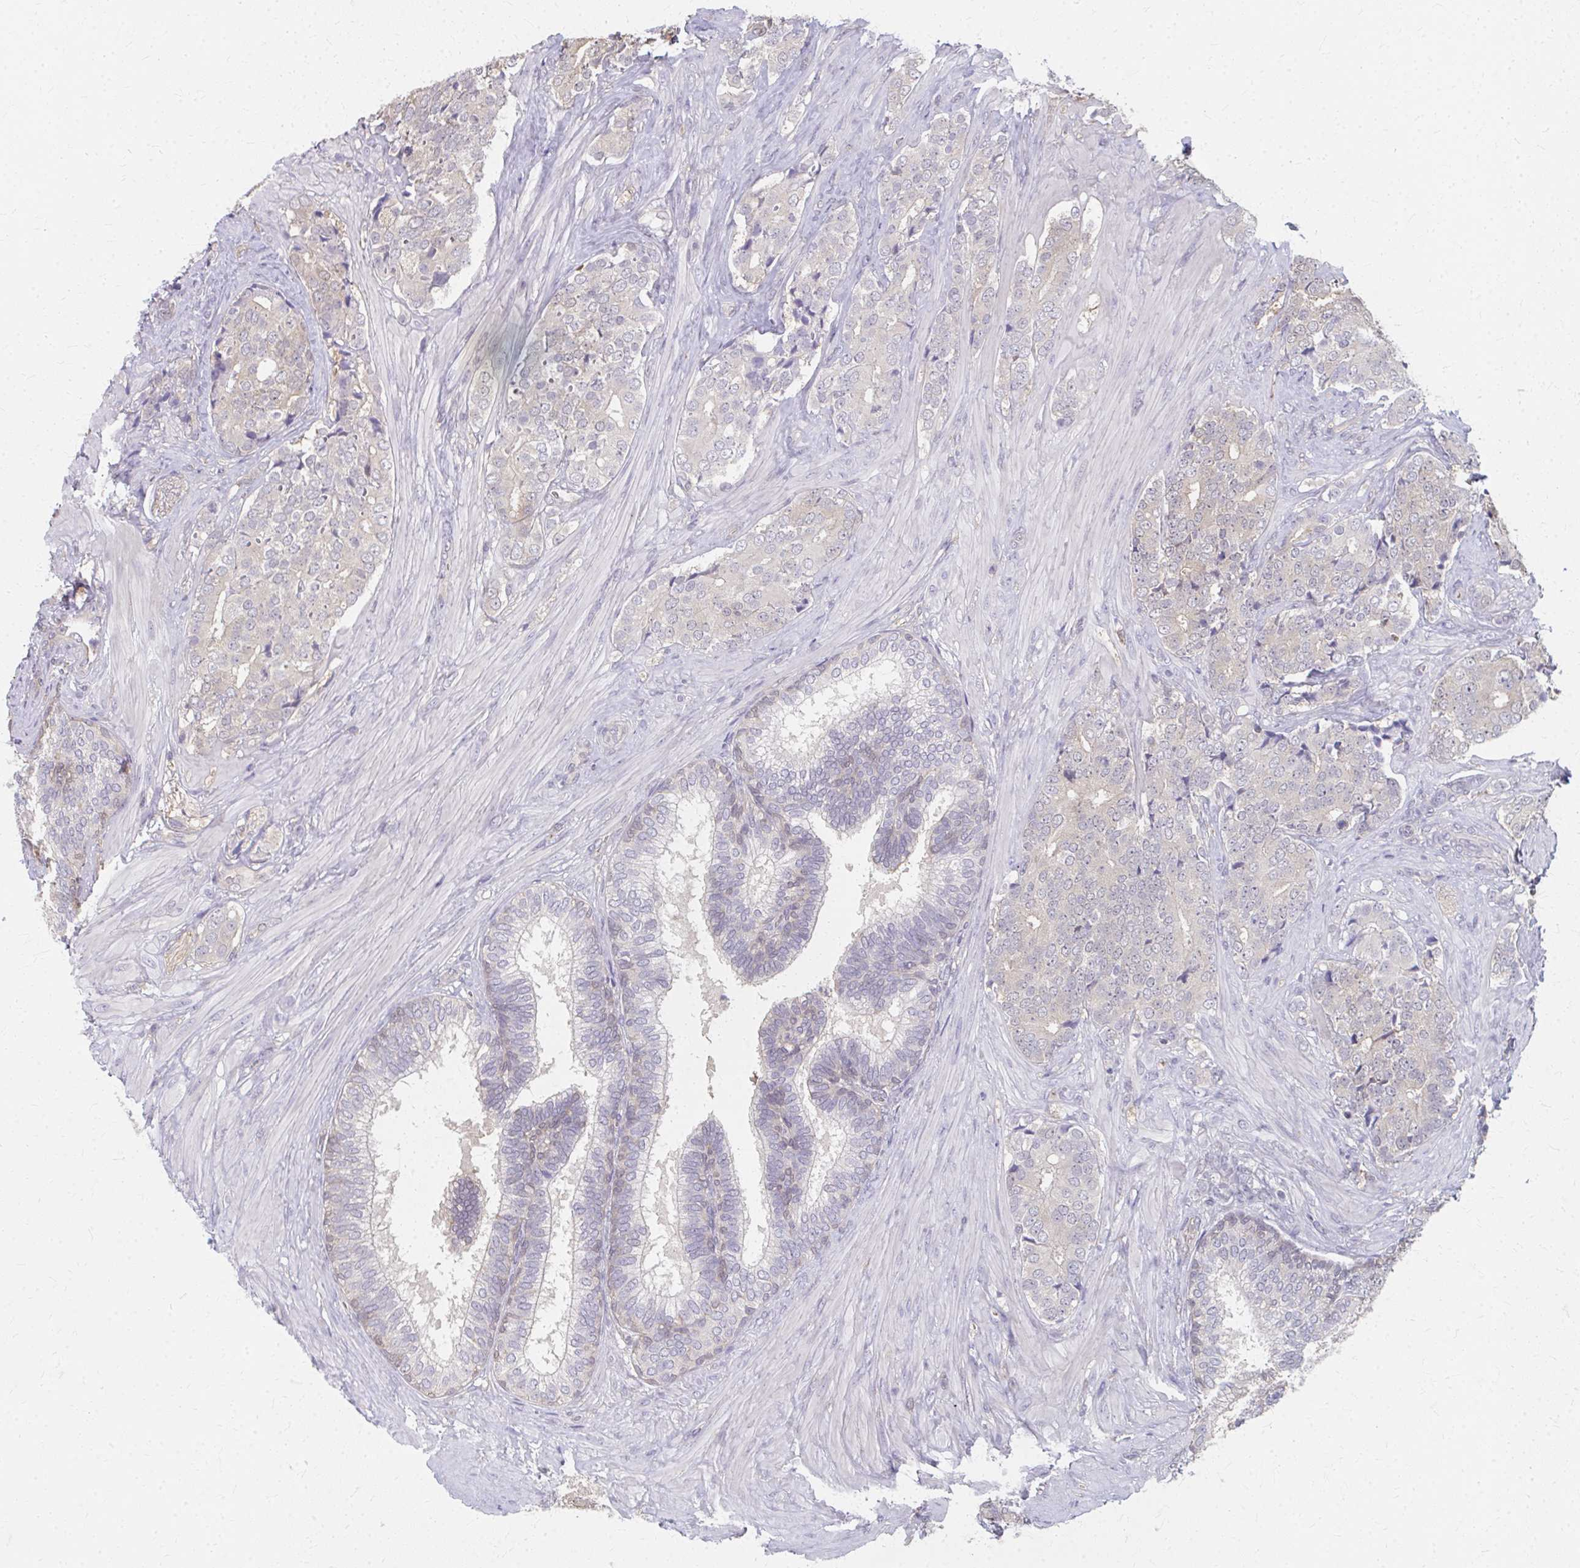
{"staining": {"intensity": "negative", "quantity": "none", "location": "none"}, "tissue": "prostate cancer", "cell_type": "Tumor cells", "image_type": "cancer", "snomed": [{"axis": "morphology", "description": "Adenocarcinoma, High grade"}, {"axis": "topography", "description": "Prostate"}], "caption": "Protein analysis of prostate cancer reveals no significant expression in tumor cells.", "gene": "RABGAP1L", "patient": {"sex": "male", "age": 62}}